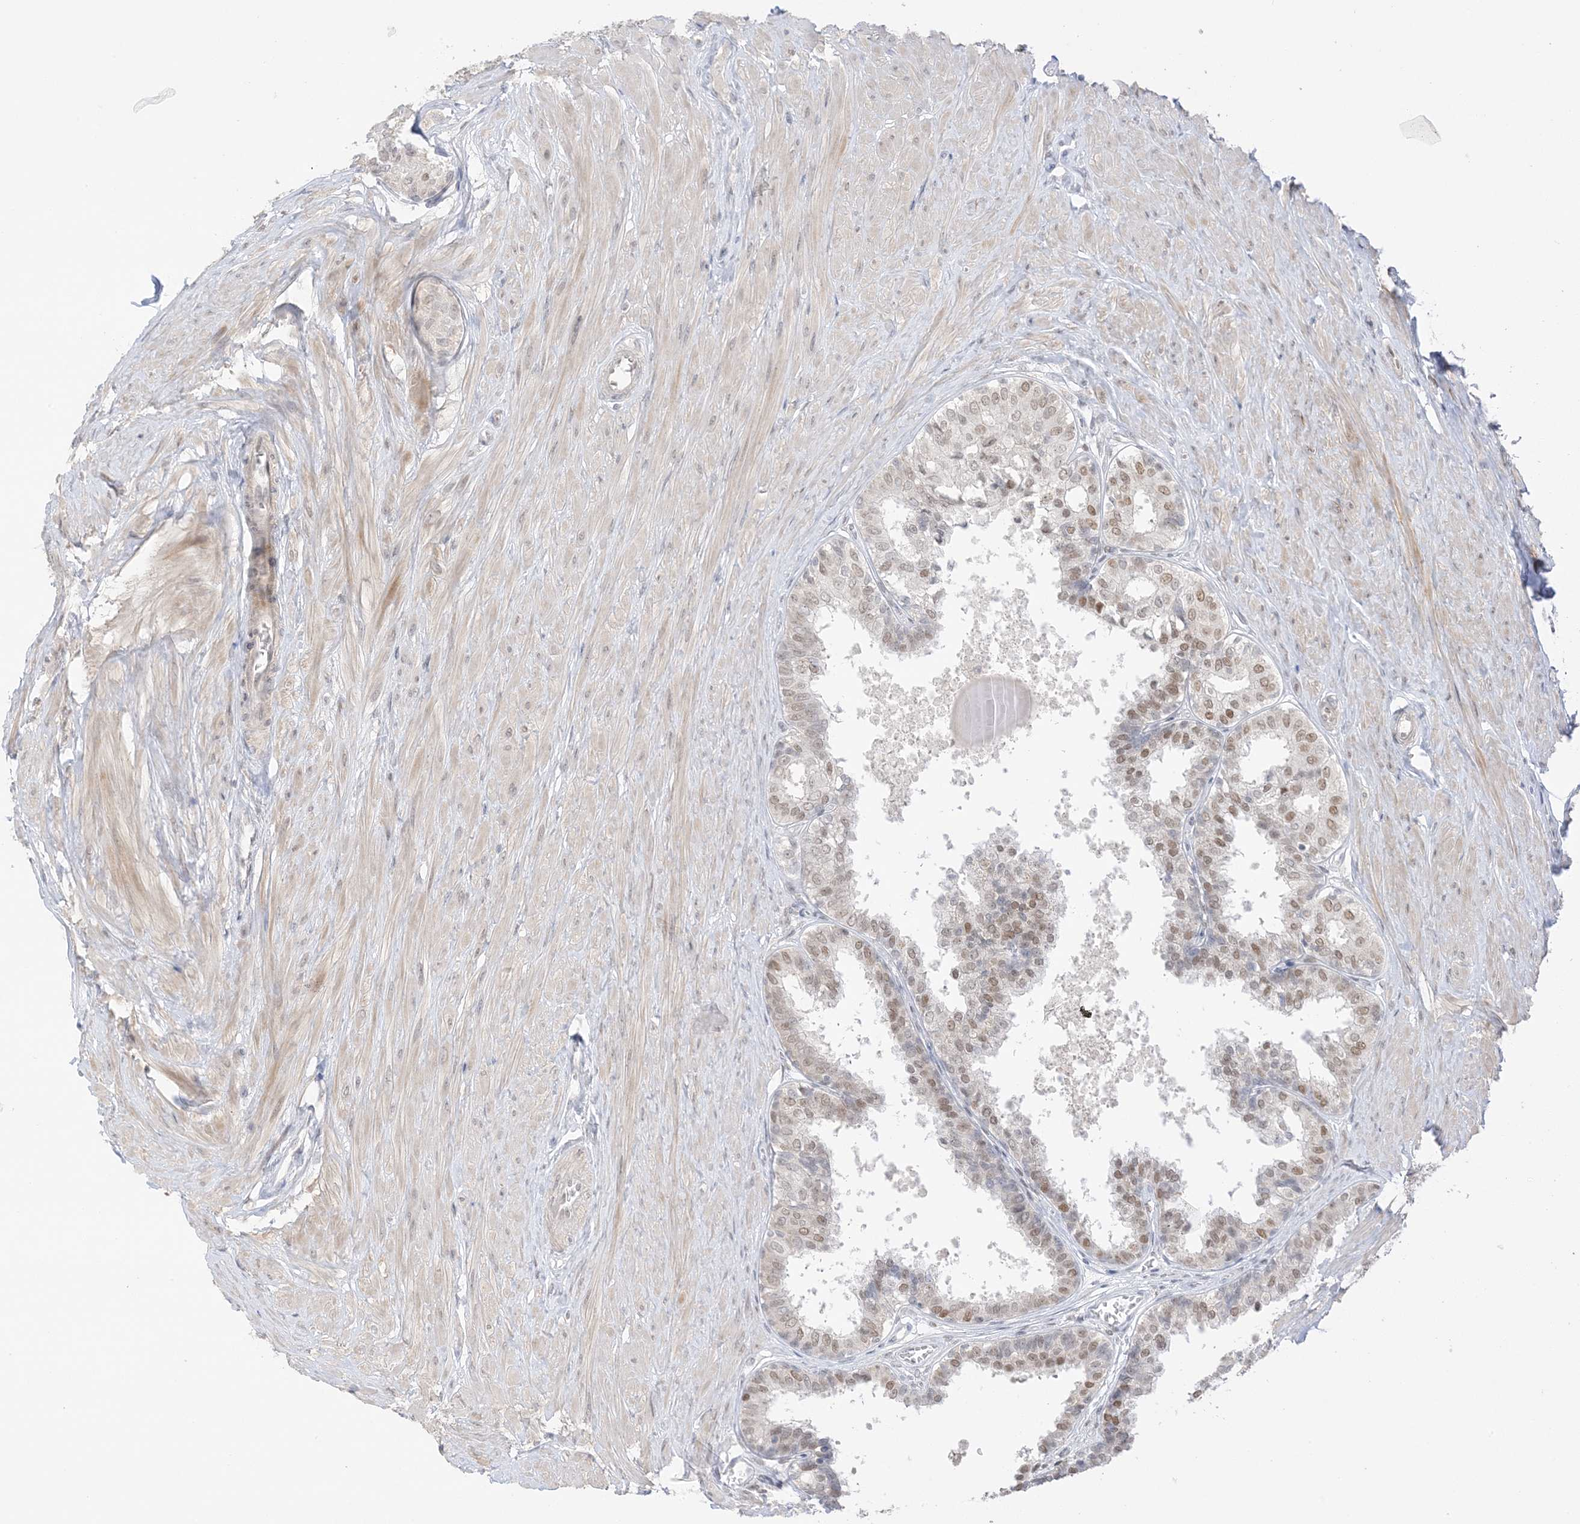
{"staining": {"intensity": "moderate", "quantity": "<25%", "location": "nuclear"}, "tissue": "prostate", "cell_type": "Glandular cells", "image_type": "normal", "snomed": [{"axis": "morphology", "description": "Normal tissue, NOS"}, {"axis": "topography", "description": "Prostate"}], "caption": "Benign prostate was stained to show a protein in brown. There is low levels of moderate nuclear expression in about <25% of glandular cells.", "gene": "MSL3", "patient": {"sex": "male", "age": 48}}